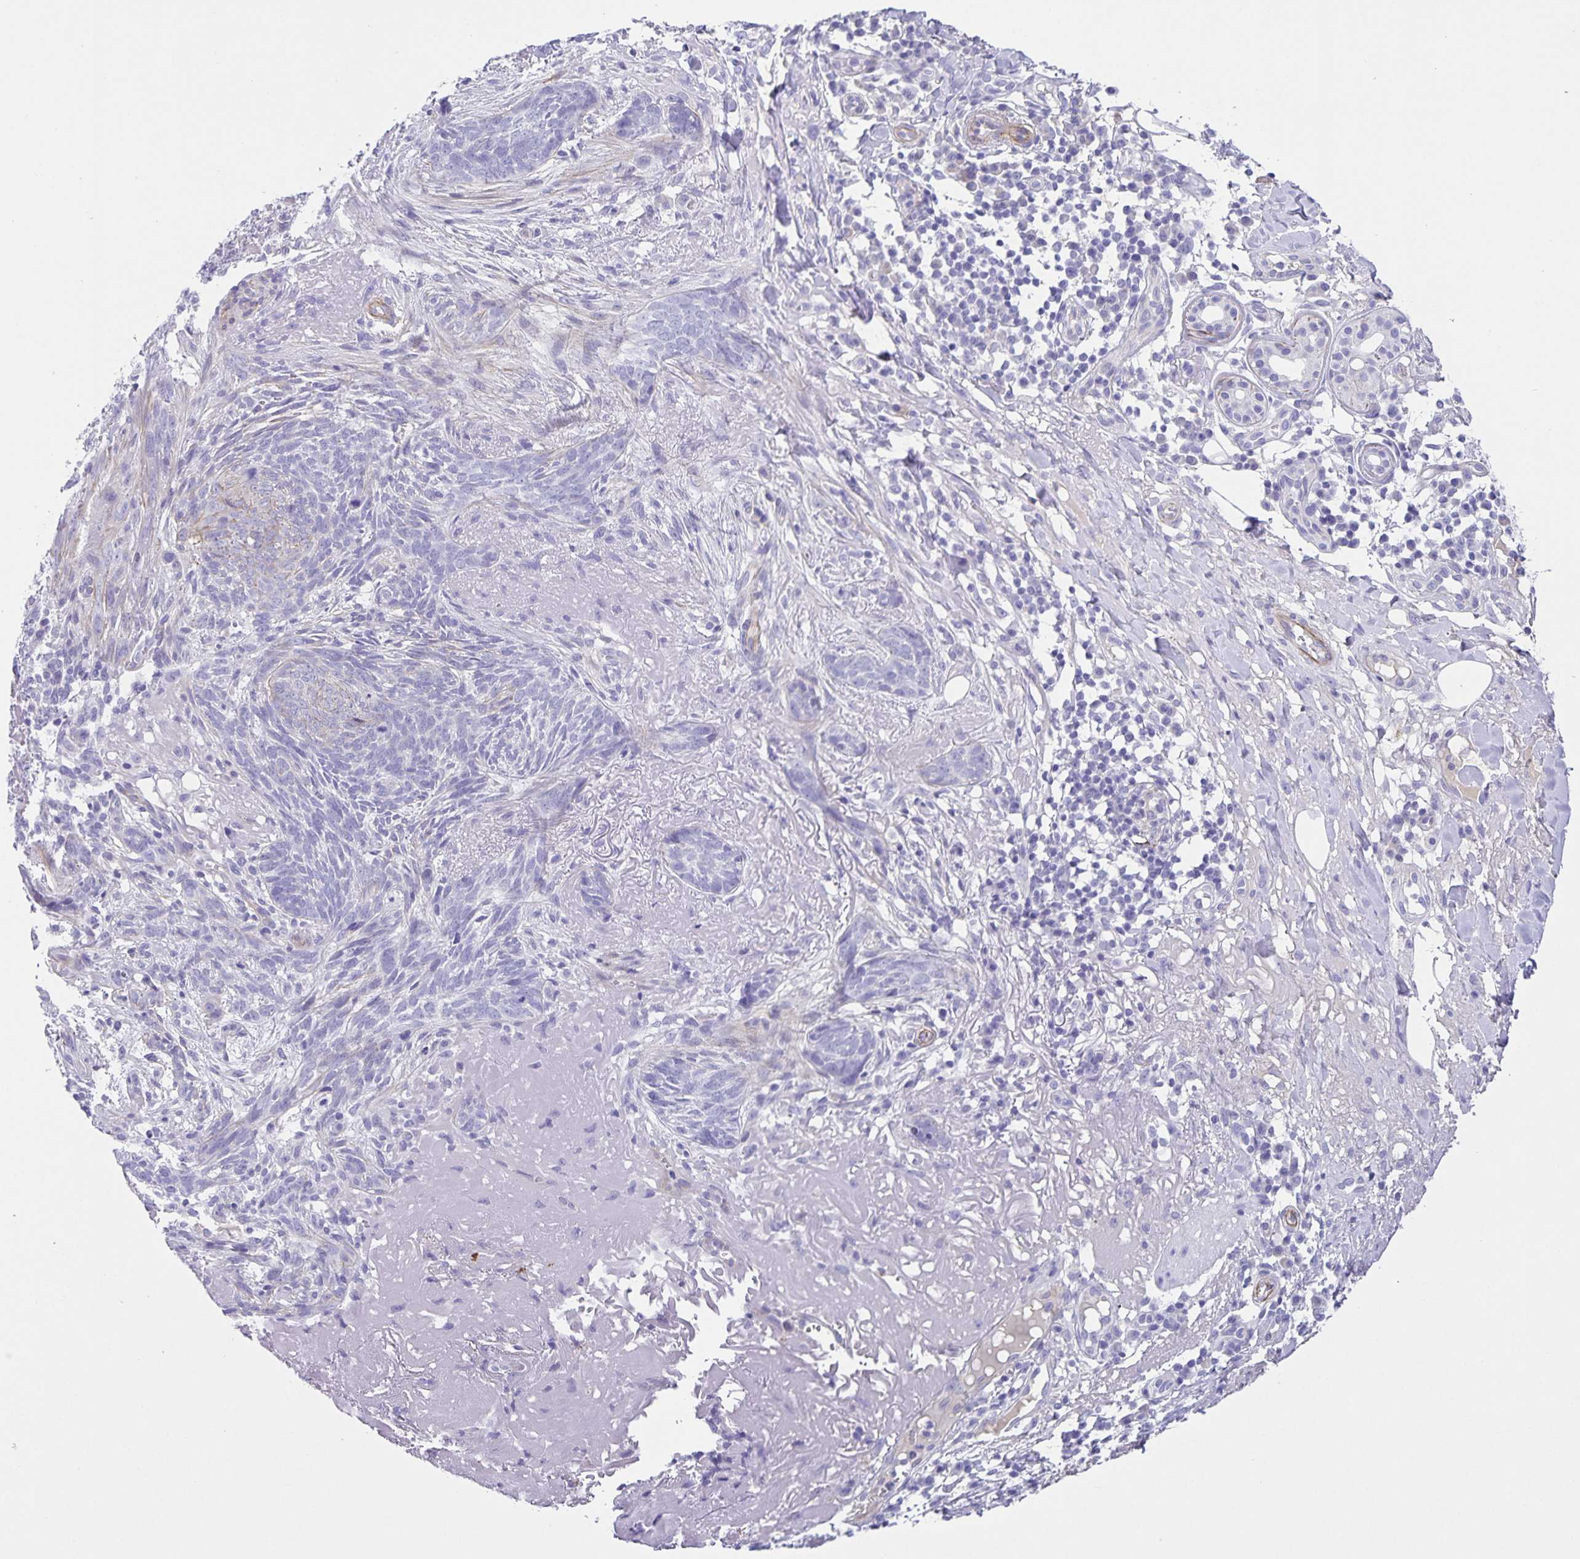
{"staining": {"intensity": "negative", "quantity": "none", "location": "none"}, "tissue": "skin cancer", "cell_type": "Tumor cells", "image_type": "cancer", "snomed": [{"axis": "morphology", "description": "Basal cell carcinoma"}, {"axis": "topography", "description": "Skin"}], "caption": "Histopathology image shows no protein expression in tumor cells of skin cancer (basal cell carcinoma) tissue. (DAB (3,3'-diaminobenzidine) IHC, high magnification).", "gene": "UBQLN3", "patient": {"sex": "female", "age": 93}}